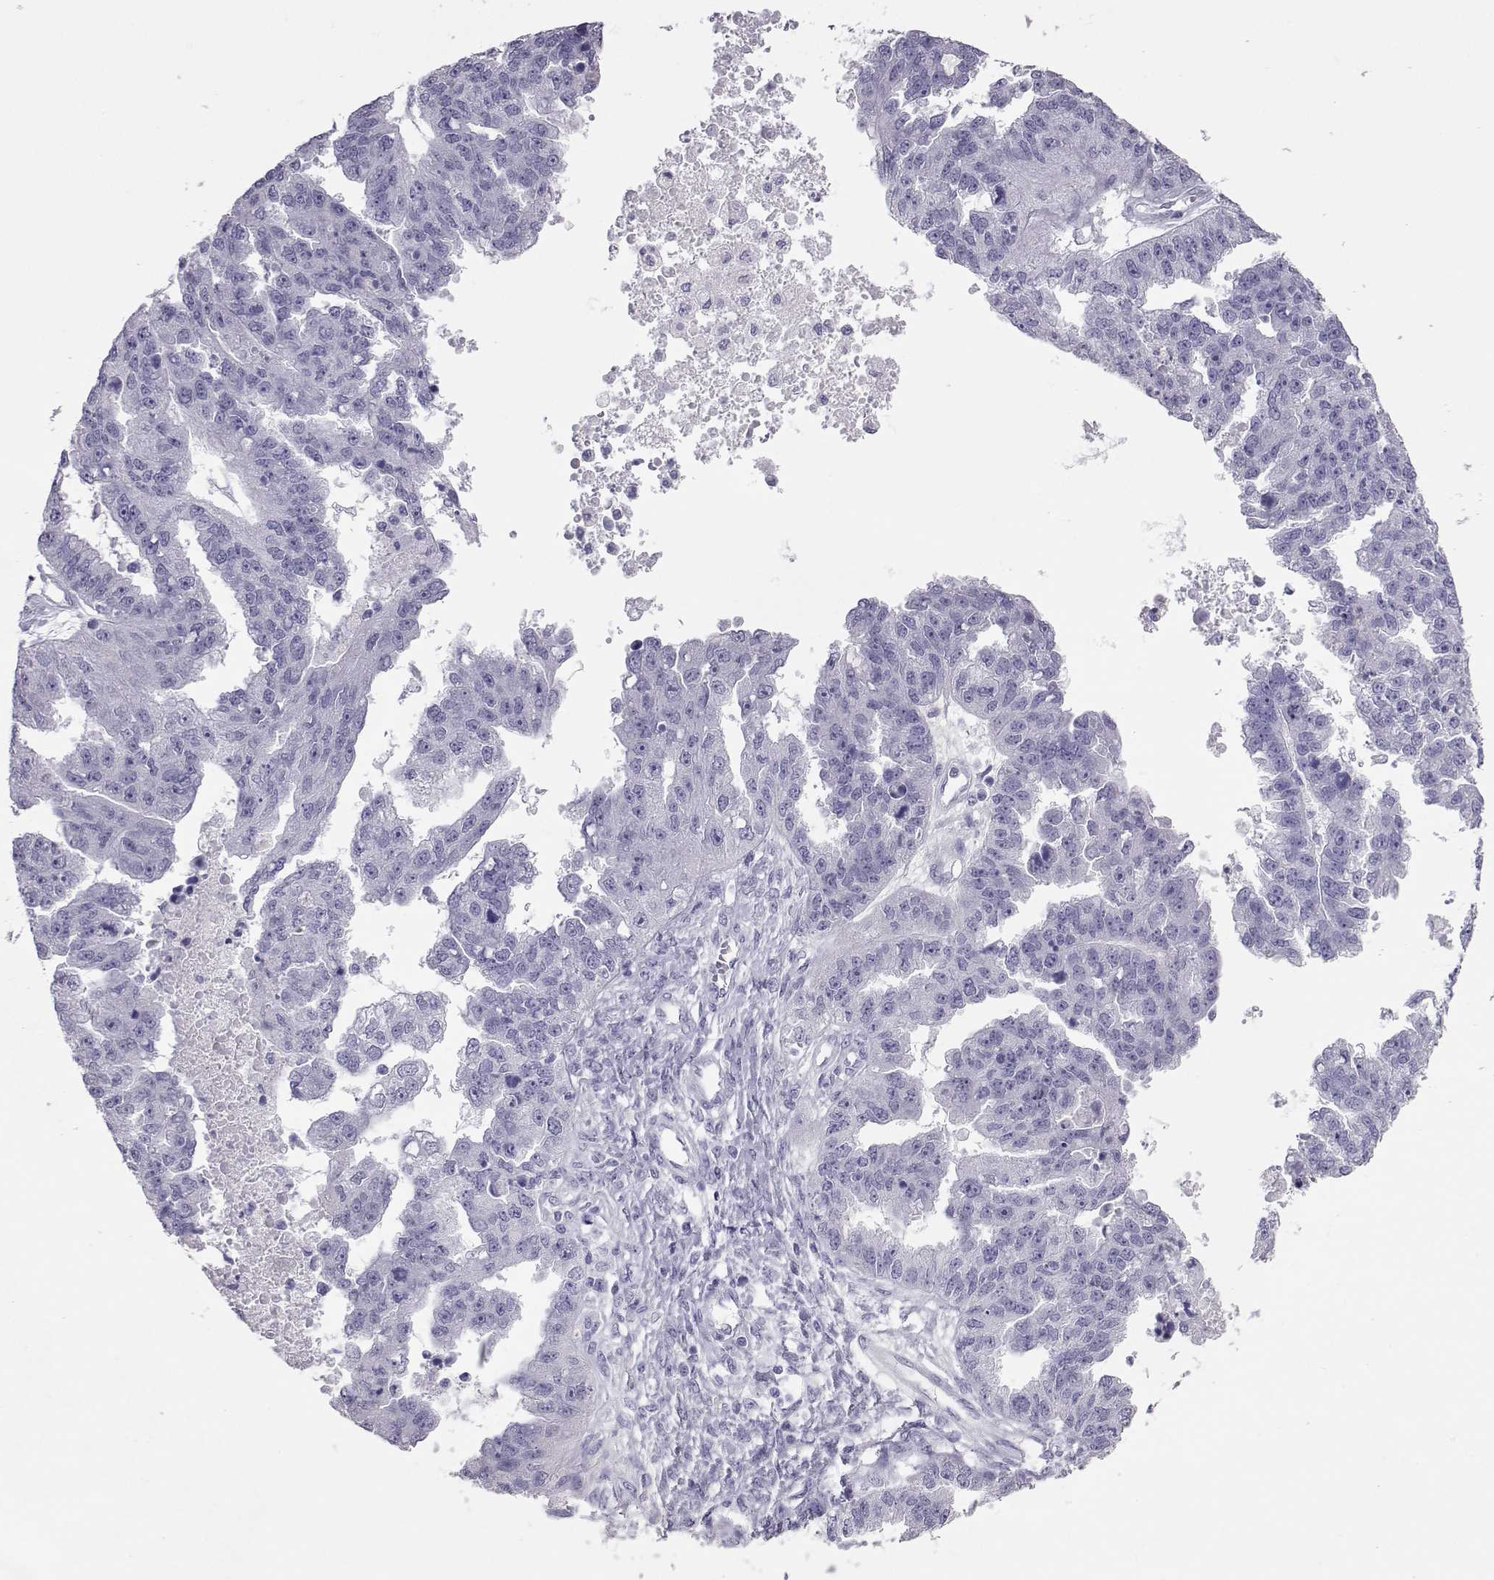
{"staining": {"intensity": "negative", "quantity": "none", "location": "none"}, "tissue": "ovarian cancer", "cell_type": "Tumor cells", "image_type": "cancer", "snomed": [{"axis": "morphology", "description": "Cystadenocarcinoma, serous, NOS"}, {"axis": "topography", "description": "Ovary"}], "caption": "Micrograph shows no significant protein staining in tumor cells of serous cystadenocarcinoma (ovarian).", "gene": "PMCH", "patient": {"sex": "female", "age": 58}}